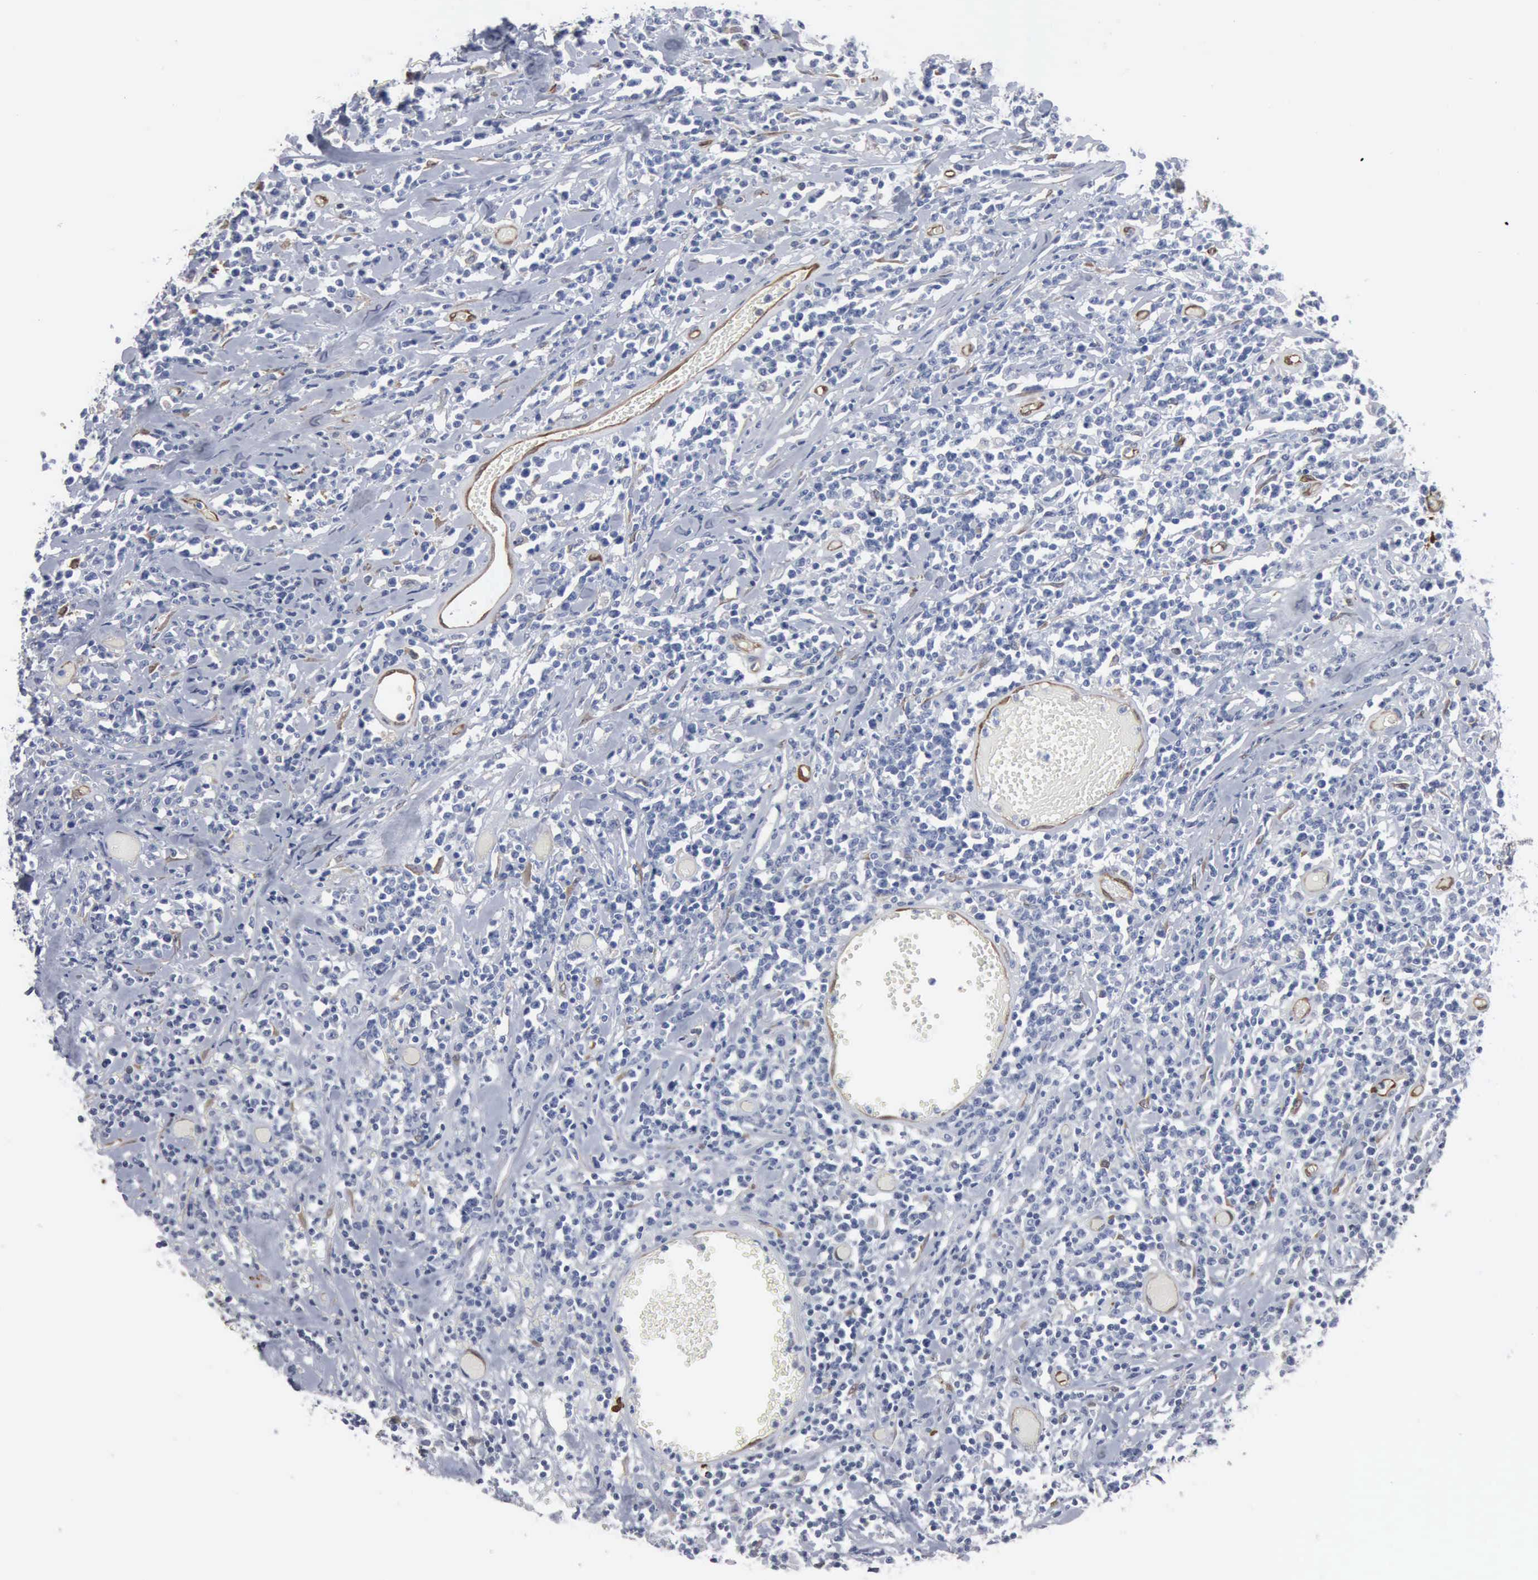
{"staining": {"intensity": "negative", "quantity": "none", "location": "none"}, "tissue": "lymphoma", "cell_type": "Tumor cells", "image_type": "cancer", "snomed": [{"axis": "morphology", "description": "Malignant lymphoma, non-Hodgkin's type, High grade"}, {"axis": "topography", "description": "Colon"}], "caption": "Tumor cells show no significant protein positivity in lymphoma. The staining is performed using DAB (3,3'-diaminobenzidine) brown chromogen with nuclei counter-stained in using hematoxylin.", "gene": "FSCN1", "patient": {"sex": "male", "age": 82}}